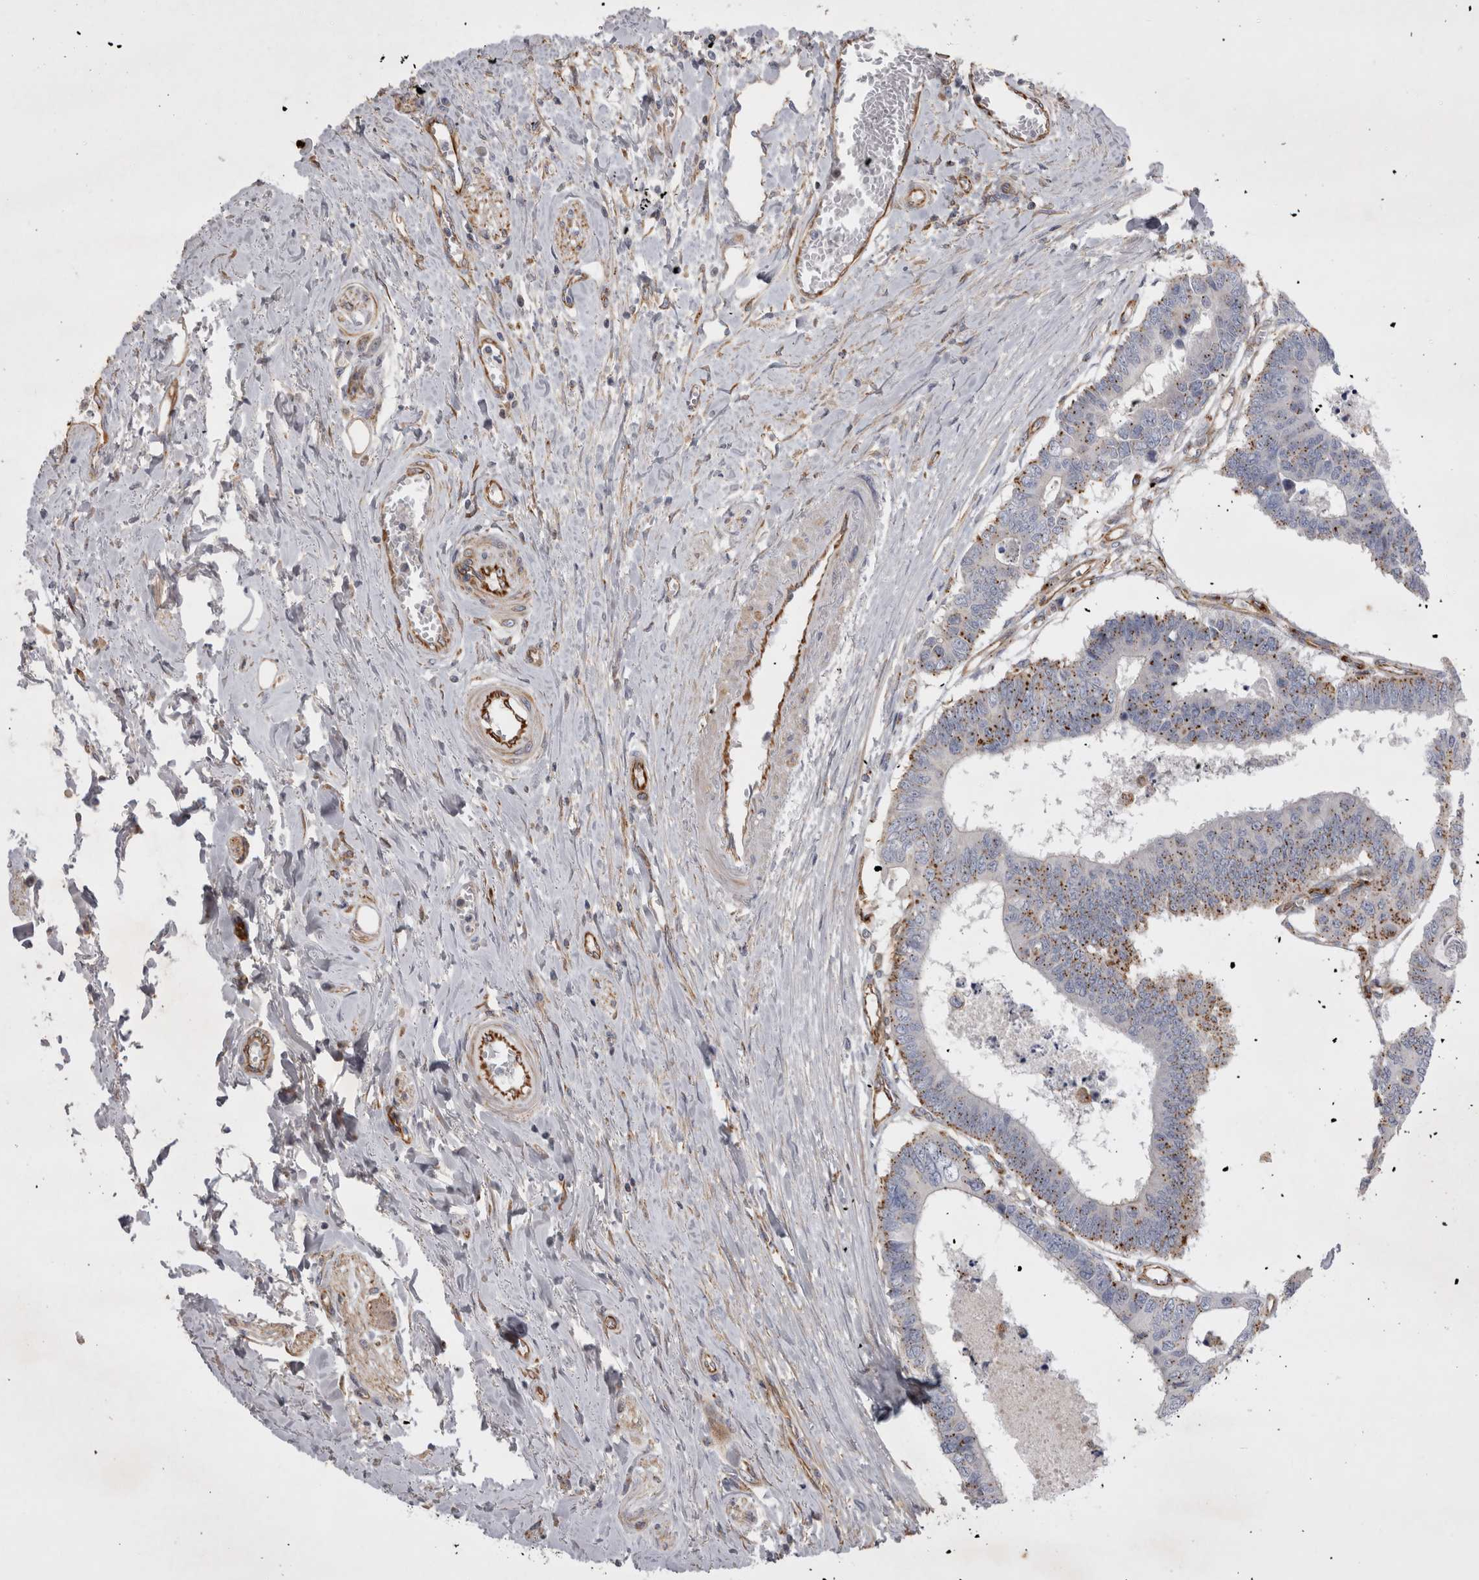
{"staining": {"intensity": "strong", "quantity": "25%-75%", "location": "cytoplasmic/membranous"}, "tissue": "colorectal cancer", "cell_type": "Tumor cells", "image_type": "cancer", "snomed": [{"axis": "morphology", "description": "Adenocarcinoma, NOS"}, {"axis": "topography", "description": "Rectum"}], "caption": "IHC image of colorectal adenocarcinoma stained for a protein (brown), which reveals high levels of strong cytoplasmic/membranous expression in about 25%-75% of tumor cells.", "gene": "STRADB", "patient": {"sex": "male", "age": 84}}